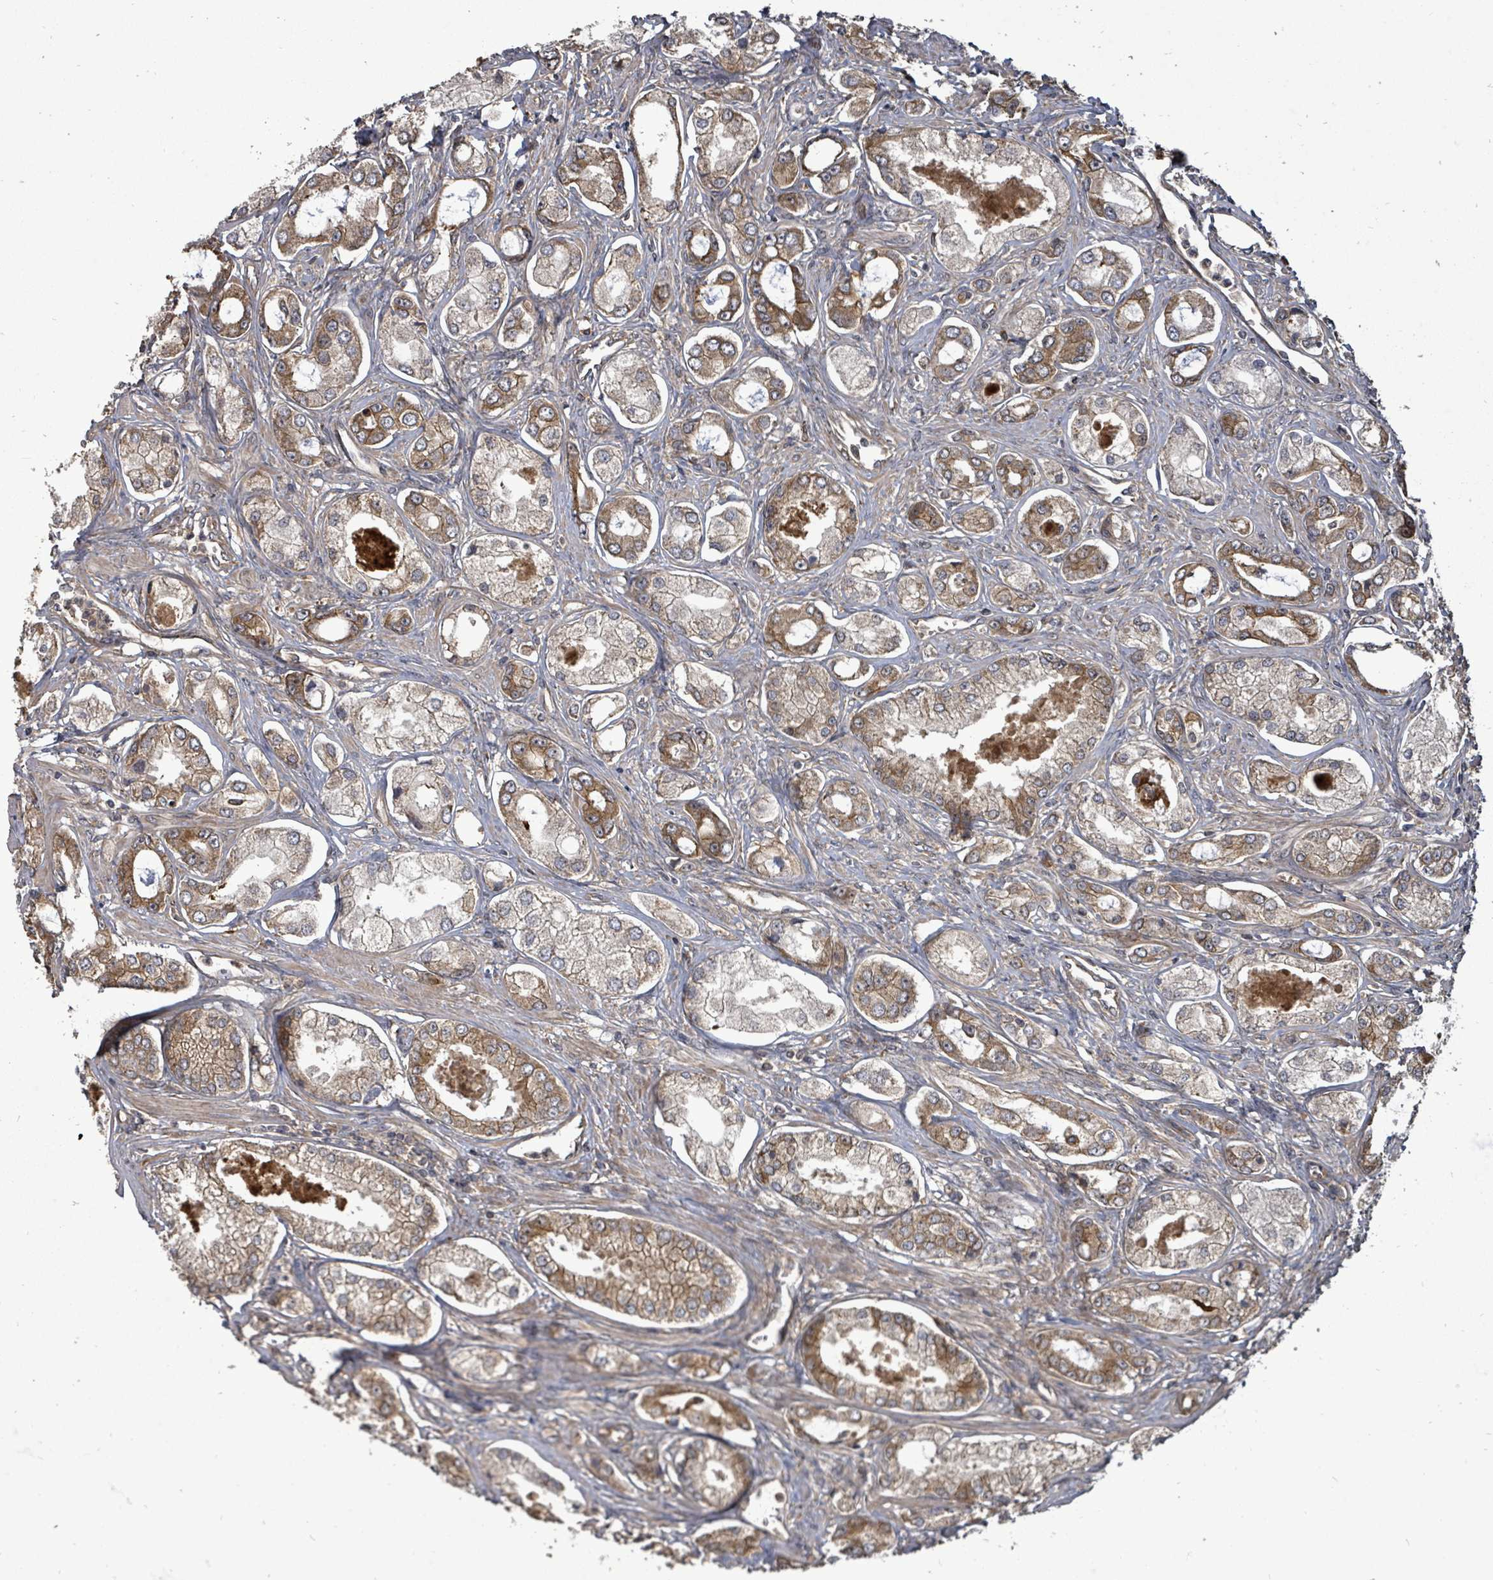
{"staining": {"intensity": "moderate", "quantity": "25%-75%", "location": "cytoplasmic/membranous"}, "tissue": "prostate cancer", "cell_type": "Tumor cells", "image_type": "cancer", "snomed": [{"axis": "morphology", "description": "Adenocarcinoma, Low grade"}, {"axis": "topography", "description": "Prostate"}], "caption": "About 25%-75% of tumor cells in human low-grade adenocarcinoma (prostate) display moderate cytoplasmic/membranous protein positivity as visualized by brown immunohistochemical staining.", "gene": "EIF3C", "patient": {"sex": "male", "age": 68}}